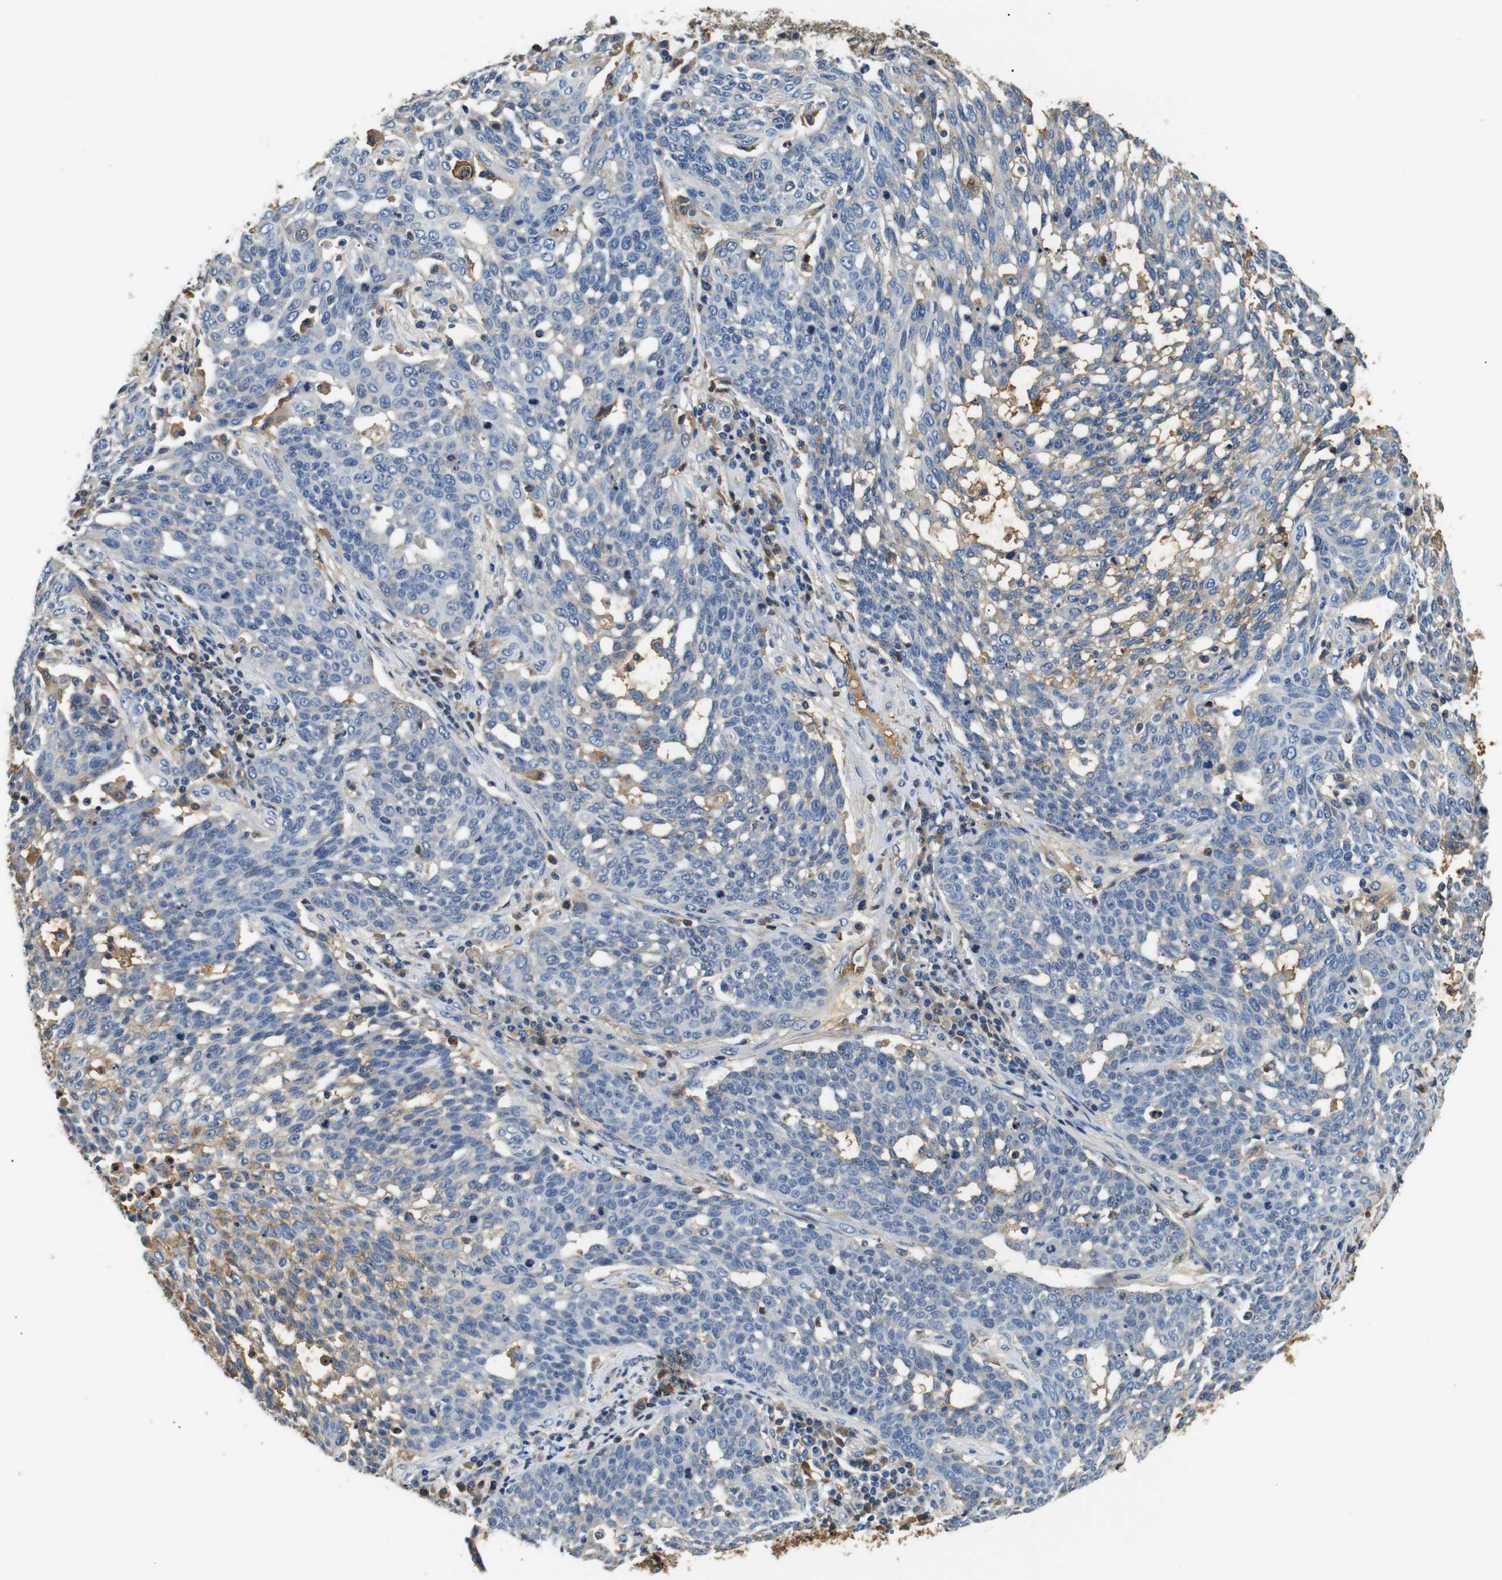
{"staining": {"intensity": "weak", "quantity": "<25%", "location": "cytoplasmic/membranous"}, "tissue": "cervical cancer", "cell_type": "Tumor cells", "image_type": "cancer", "snomed": [{"axis": "morphology", "description": "Squamous cell carcinoma, NOS"}, {"axis": "topography", "description": "Cervix"}], "caption": "High power microscopy histopathology image of an IHC photomicrograph of squamous cell carcinoma (cervical), revealing no significant expression in tumor cells.", "gene": "LHCGR", "patient": {"sex": "female", "age": 34}}